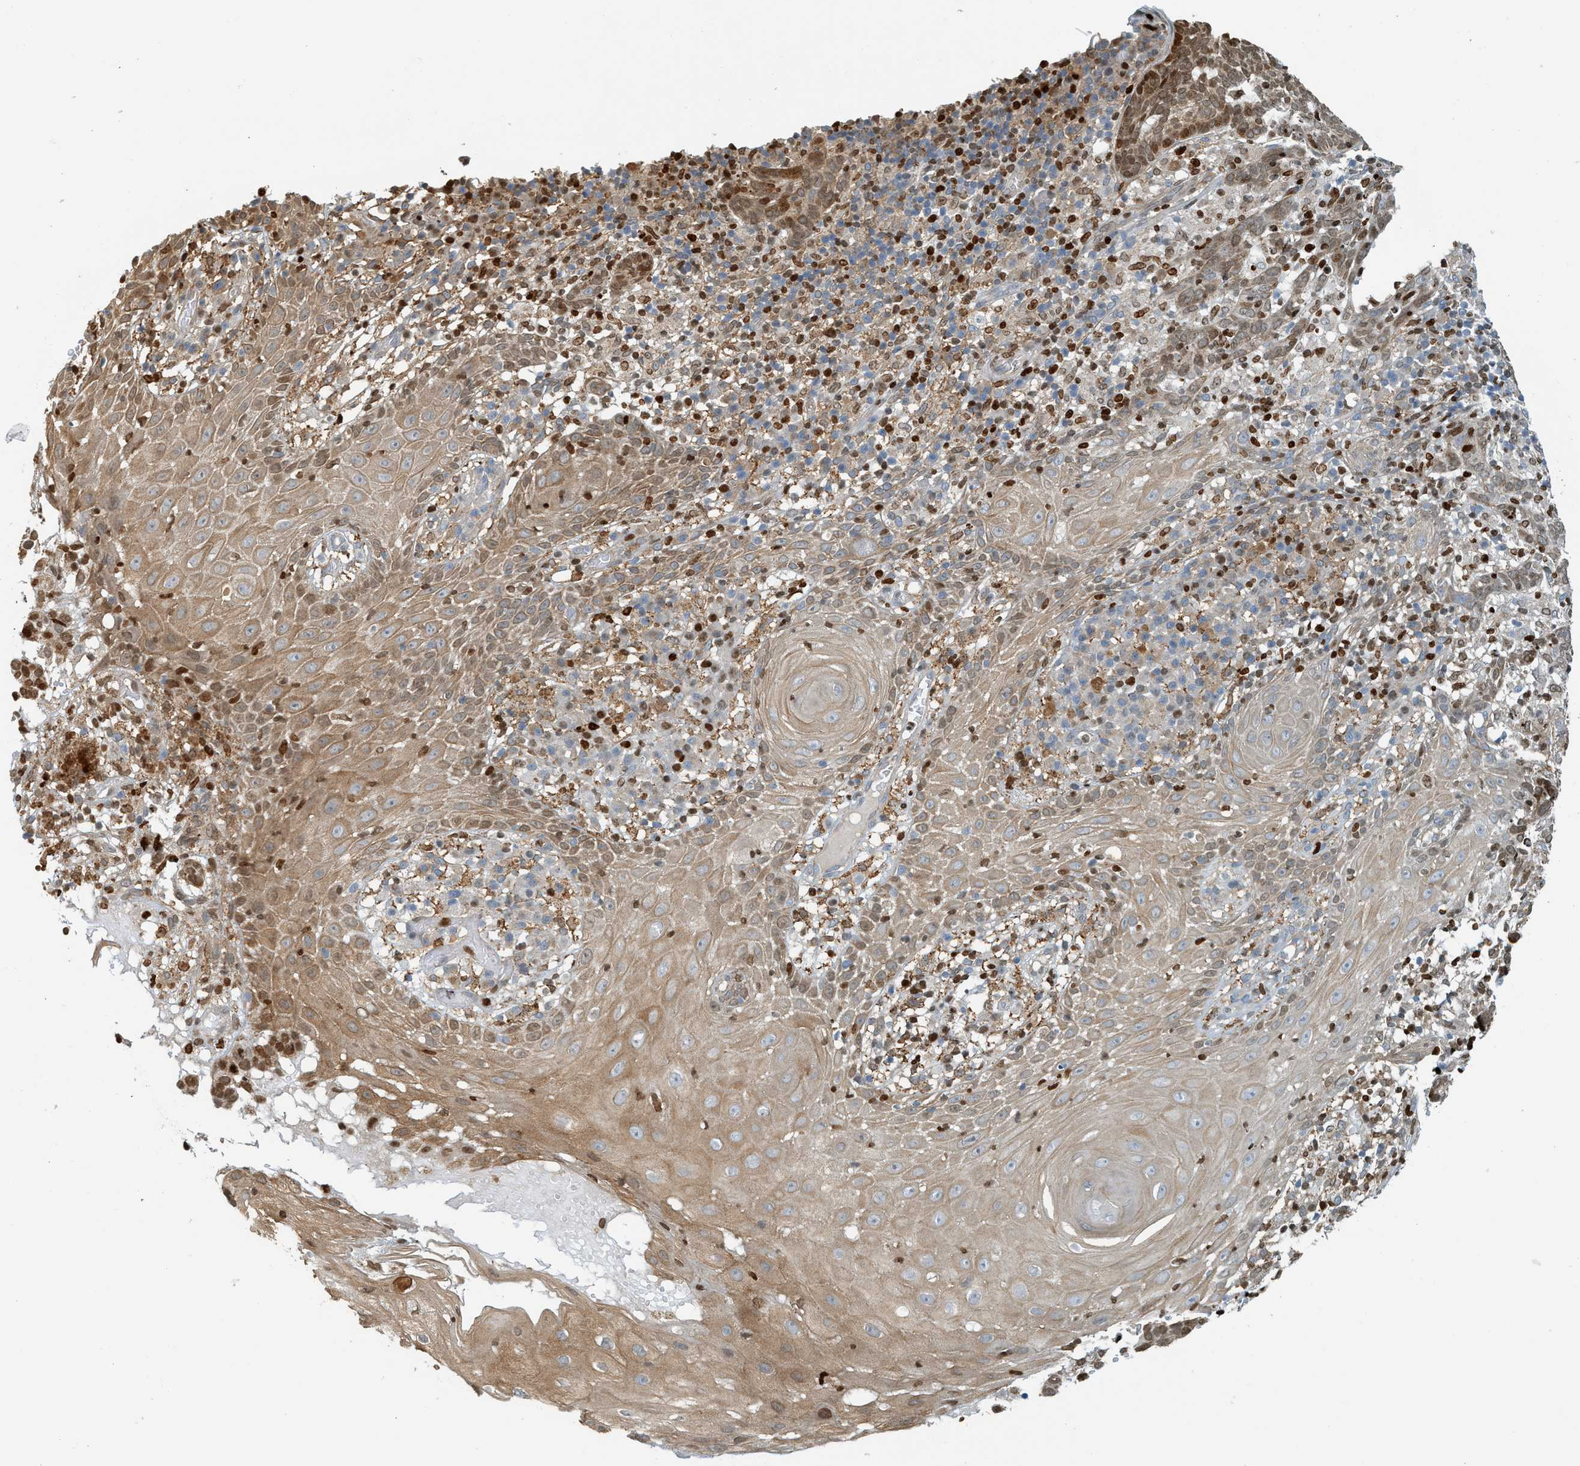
{"staining": {"intensity": "moderate", "quantity": ">75%", "location": "cytoplasmic/membranous,nuclear"}, "tissue": "skin cancer", "cell_type": "Tumor cells", "image_type": "cancer", "snomed": [{"axis": "morphology", "description": "Basal cell carcinoma"}, {"axis": "topography", "description": "Skin"}], "caption": "IHC micrograph of human skin cancer stained for a protein (brown), which reveals medium levels of moderate cytoplasmic/membranous and nuclear positivity in approximately >75% of tumor cells.", "gene": "SH3D19", "patient": {"sex": "male", "age": 85}}